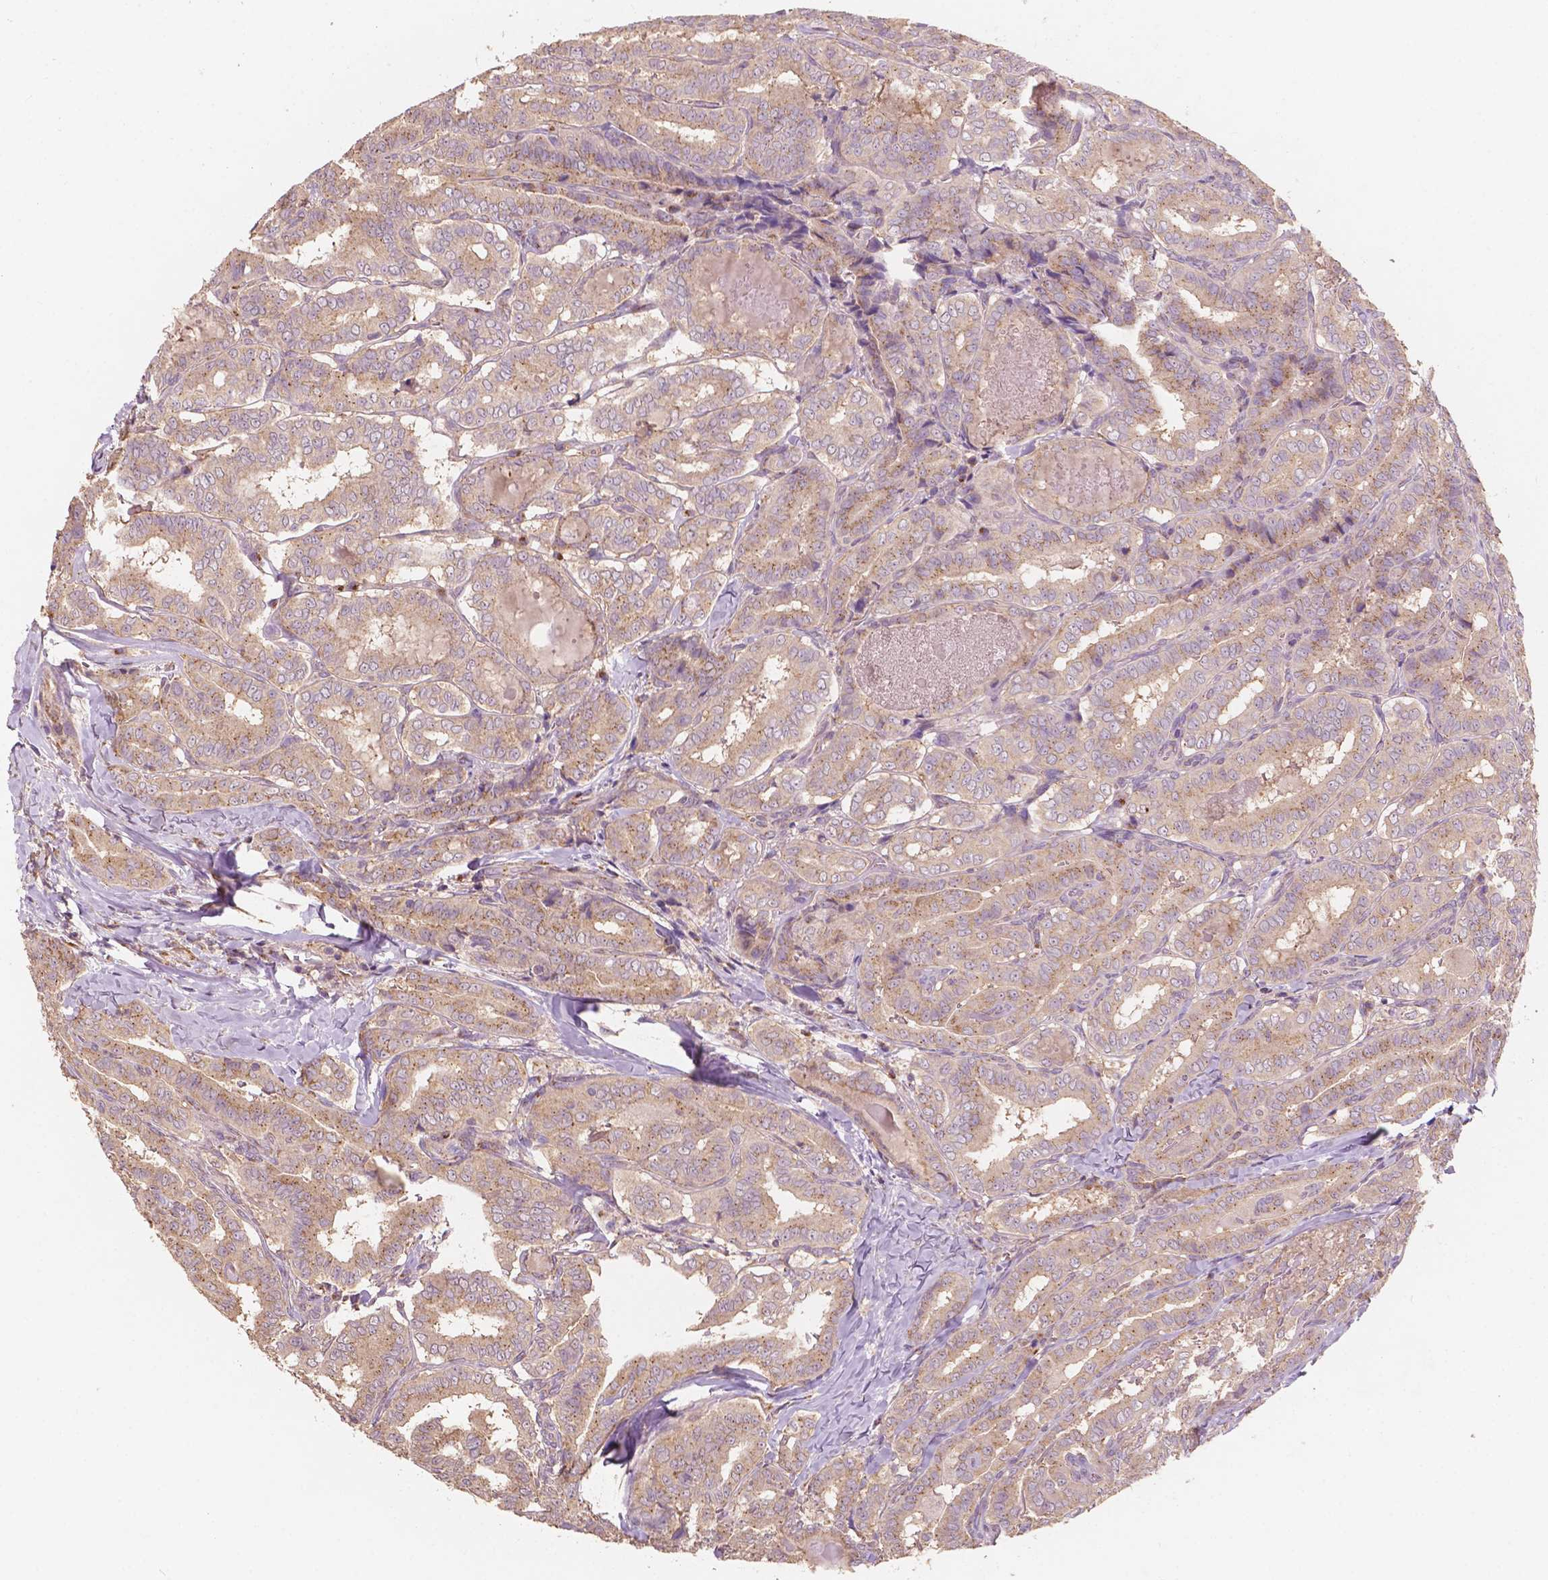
{"staining": {"intensity": "moderate", "quantity": ">75%", "location": "cytoplasmic/membranous"}, "tissue": "thyroid cancer", "cell_type": "Tumor cells", "image_type": "cancer", "snomed": [{"axis": "morphology", "description": "Papillary adenocarcinoma, NOS"}, {"axis": "morphology", "description": "Papillary adenoma metastatic"}, {"axis": "topography", "description": "Thyroid gland"}], "caption": "Protein staining shows moderate cytoplasmic/membranous staining in approximately >75% of tumor cells in thyroid papillary adenoma metastatic.", "gene": "CHPT1", "patient": {"sex": "female", "age": 50}}